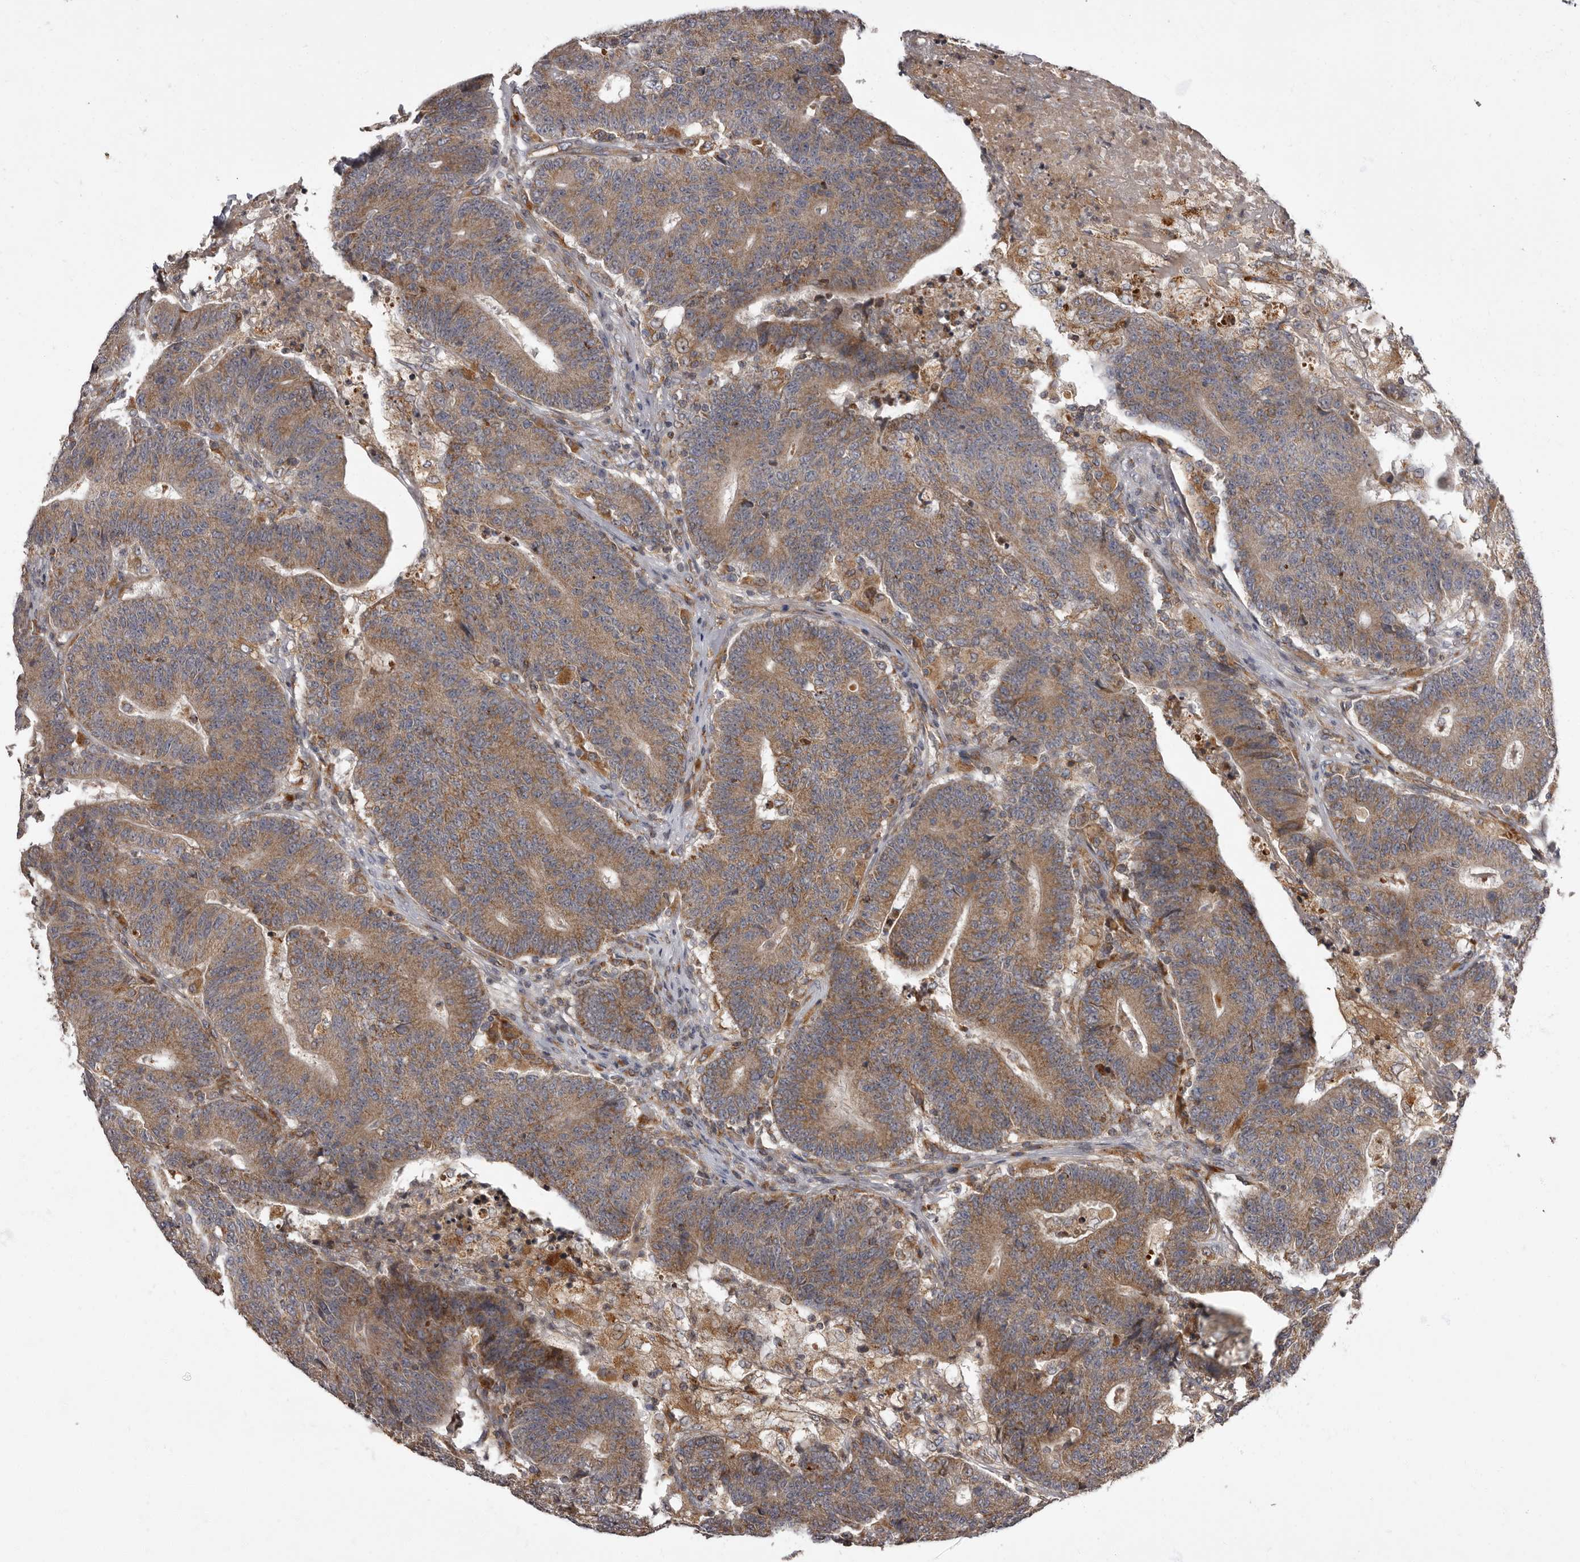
{"staining": {"intensity": "moderate", "quantity": ">75%", "location": "cytoplasmic/membranous"}, "tissue": "colorectal cancer", "cell_type": "Tumor cells", "image_type": "cancer", "snomed": [{"axis": "morphology", "description": "Normal tissue, NOS"}, {"axis": "morphology", "description": "Adenocarcinoma, NOS"}, {"axis": "topography", "description": "Colon"}], "caption": "Tumor cells exhibit moderate cytoplasmic/membranous staining in about >75% of cells in colorectal cancer (adenocarcinoma).", "gene": "ADCY2", "patient": {"sex": "female", "age": 75}}